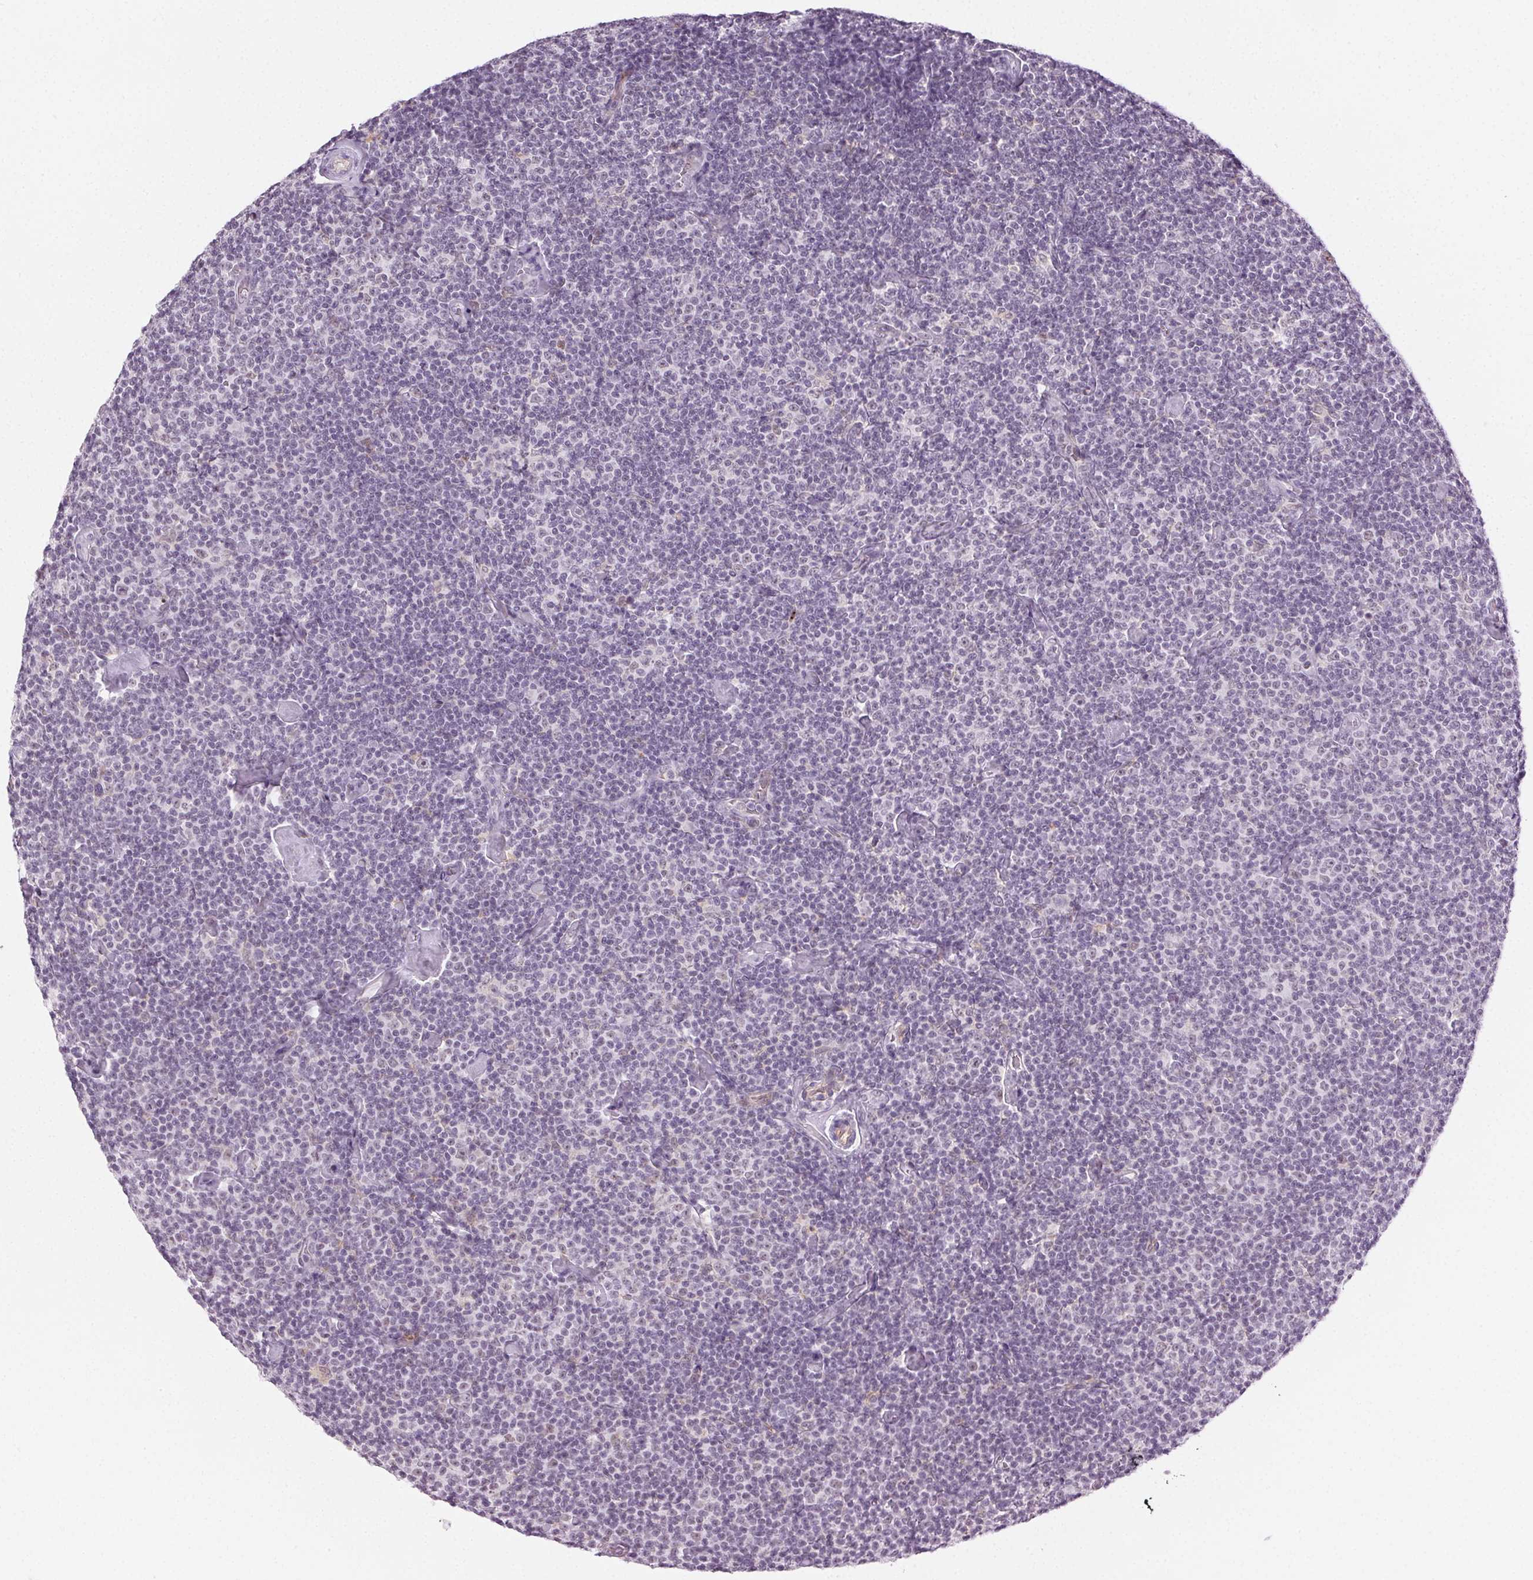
{"staining": {"intensity": "negative", "quantity": "none", "location": "none"}, "tissue": "lymphoma", "cell_type": "Tumor cells", "image_type": "cancer", "snomed": [{"axis": "morphology", "description": "Malignant lymphoma, non-Hodgkin's type, Low grade"}, {"axis": "topography", "description": "Lymph node"}], "caption": "The micrograph demonstrates no staining of tumor cells in malignant lymphoma, non-Hodgkin's type (low-grade).", "gene": "AIF1L", "patient": {"sex": "male", "age": 81}}